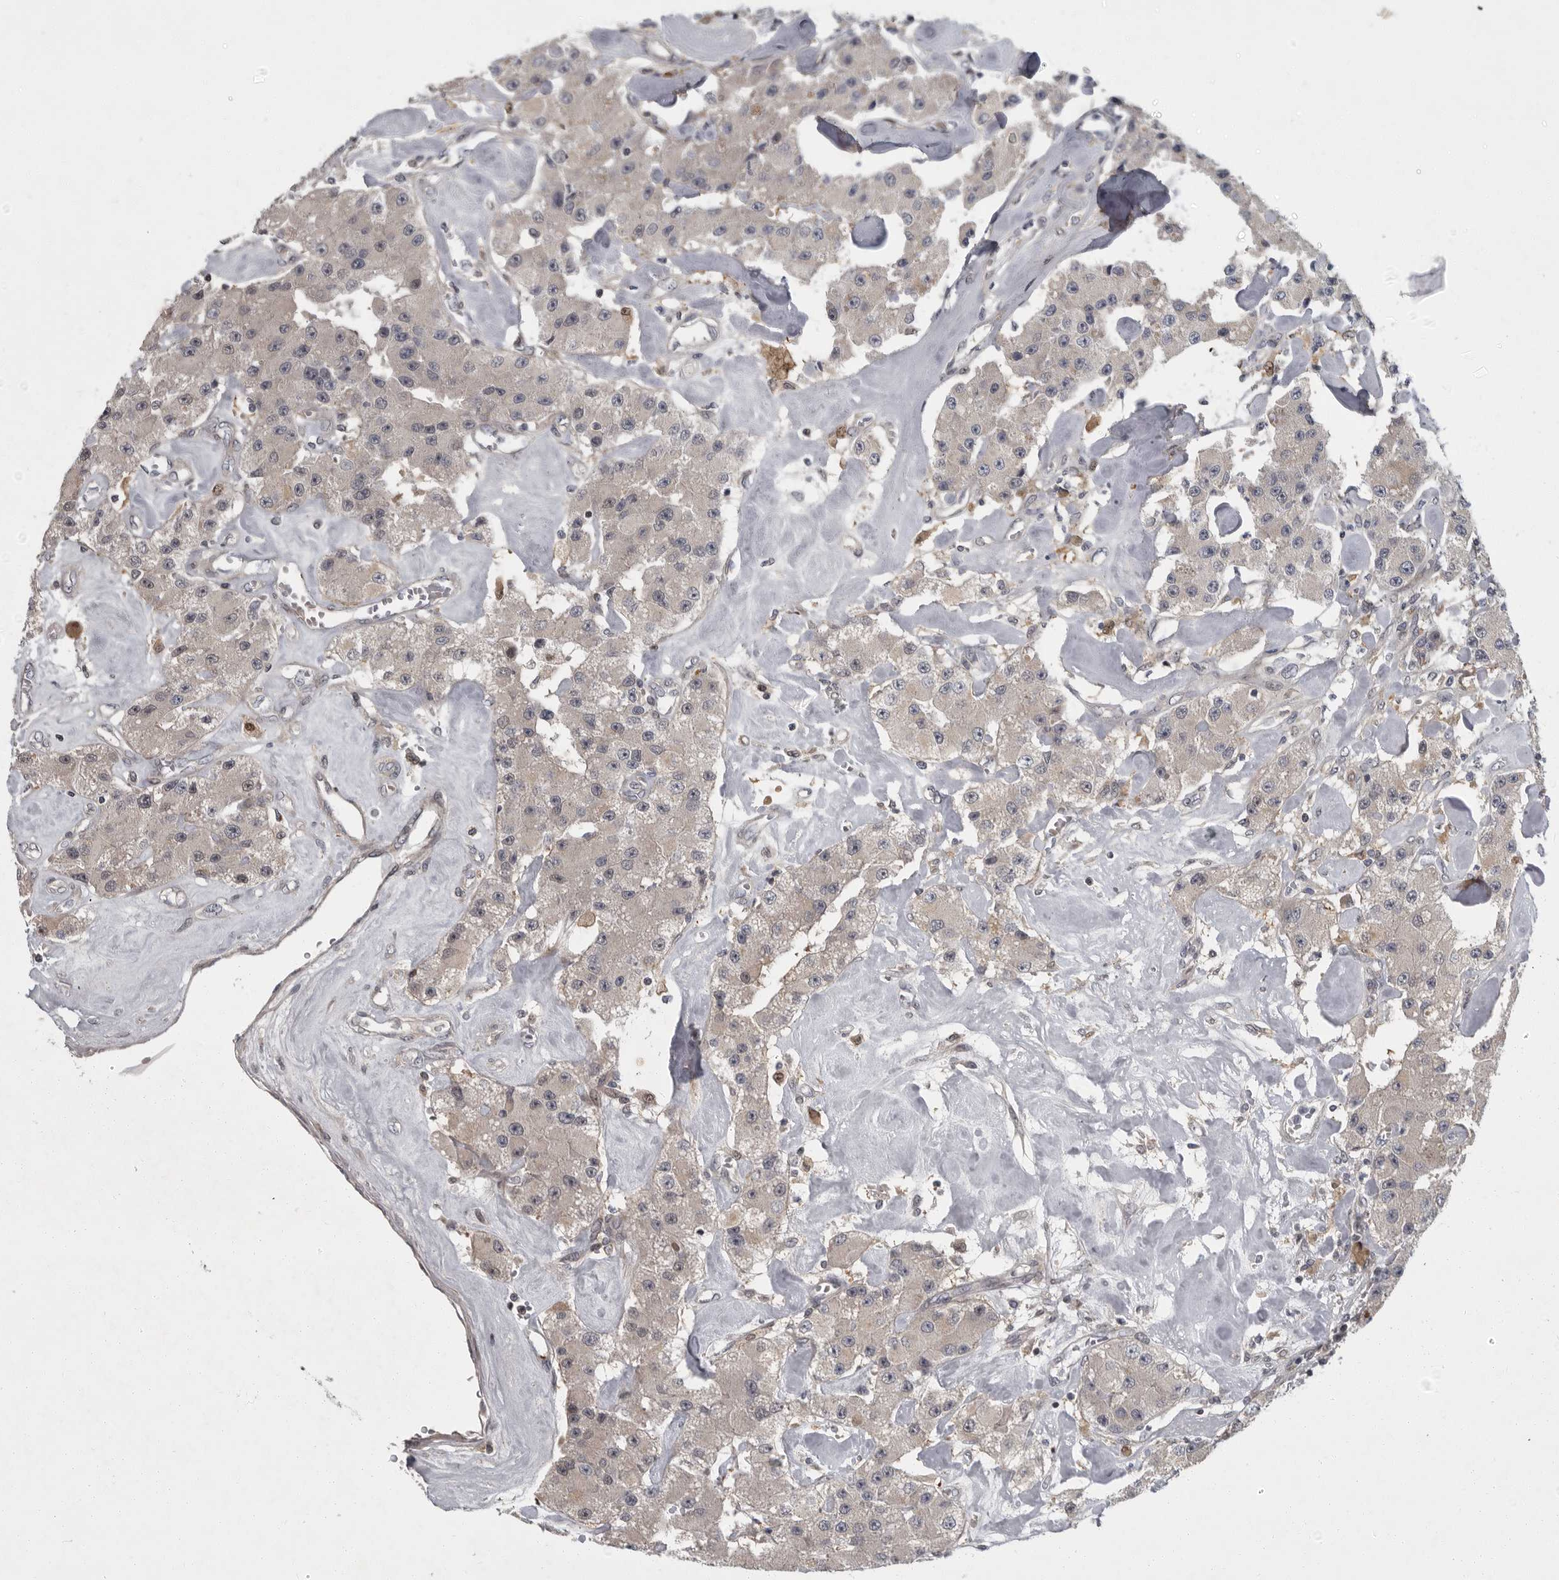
{"staining": {"intensity": "negative", "quantity": "none", "location": "none"}, "tissue": "carcinoid", "cell_type": "Tumor cells", "image_type": "cancer", "snomed": [{"axis": "morphology", "description": "Carcinoid, malignant, NOS"}, {"axis": "topography", "description": "Pancreas"}], "caption": "A high-resolution photomicrograph shows immunohistochemistry staining of carcinoid (malignant), which exhibits no significant positivity in tumor cells.", "gene": "PDE7A", "patient": {"sex": "male", "age": 41}}